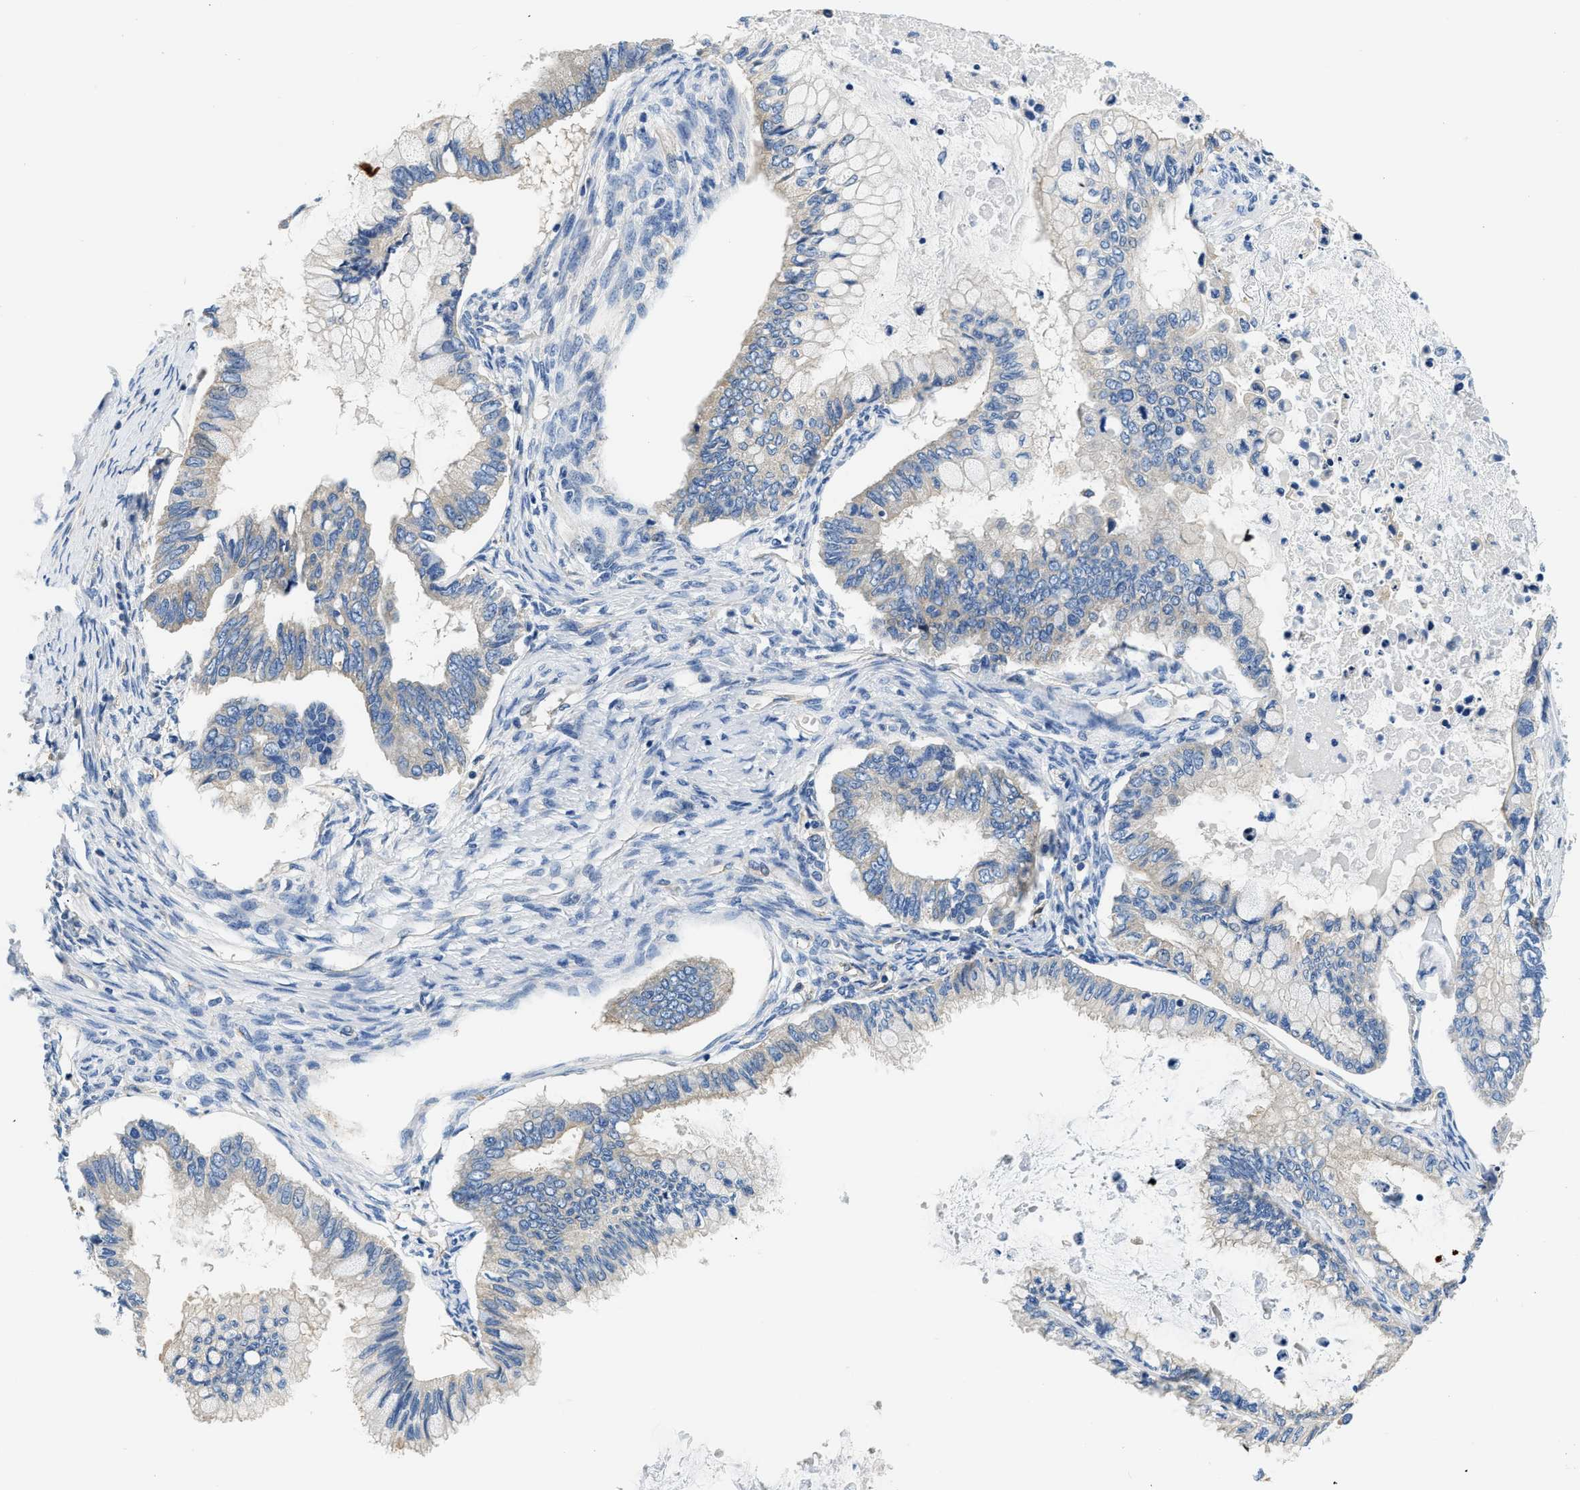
{"staining": {"intensity": "negative", "quantity": "none", "location": "none"}, "tissue": "ovarian cancer", "cell_type": "Tumor cells", "image_type": "cancer", "snomed": [{"axis": "morphology", "description": "Cystadenocarcinoma, mucinous, NOS"}, {"axis": "topography", "description": "Ovary"}], "caption": "Tumor cells show no significant staining in mucinous cystadenocarcinoma (ovarian).", "gene": "CSDE1", "patient": {"sex": "female", "age": 80}}